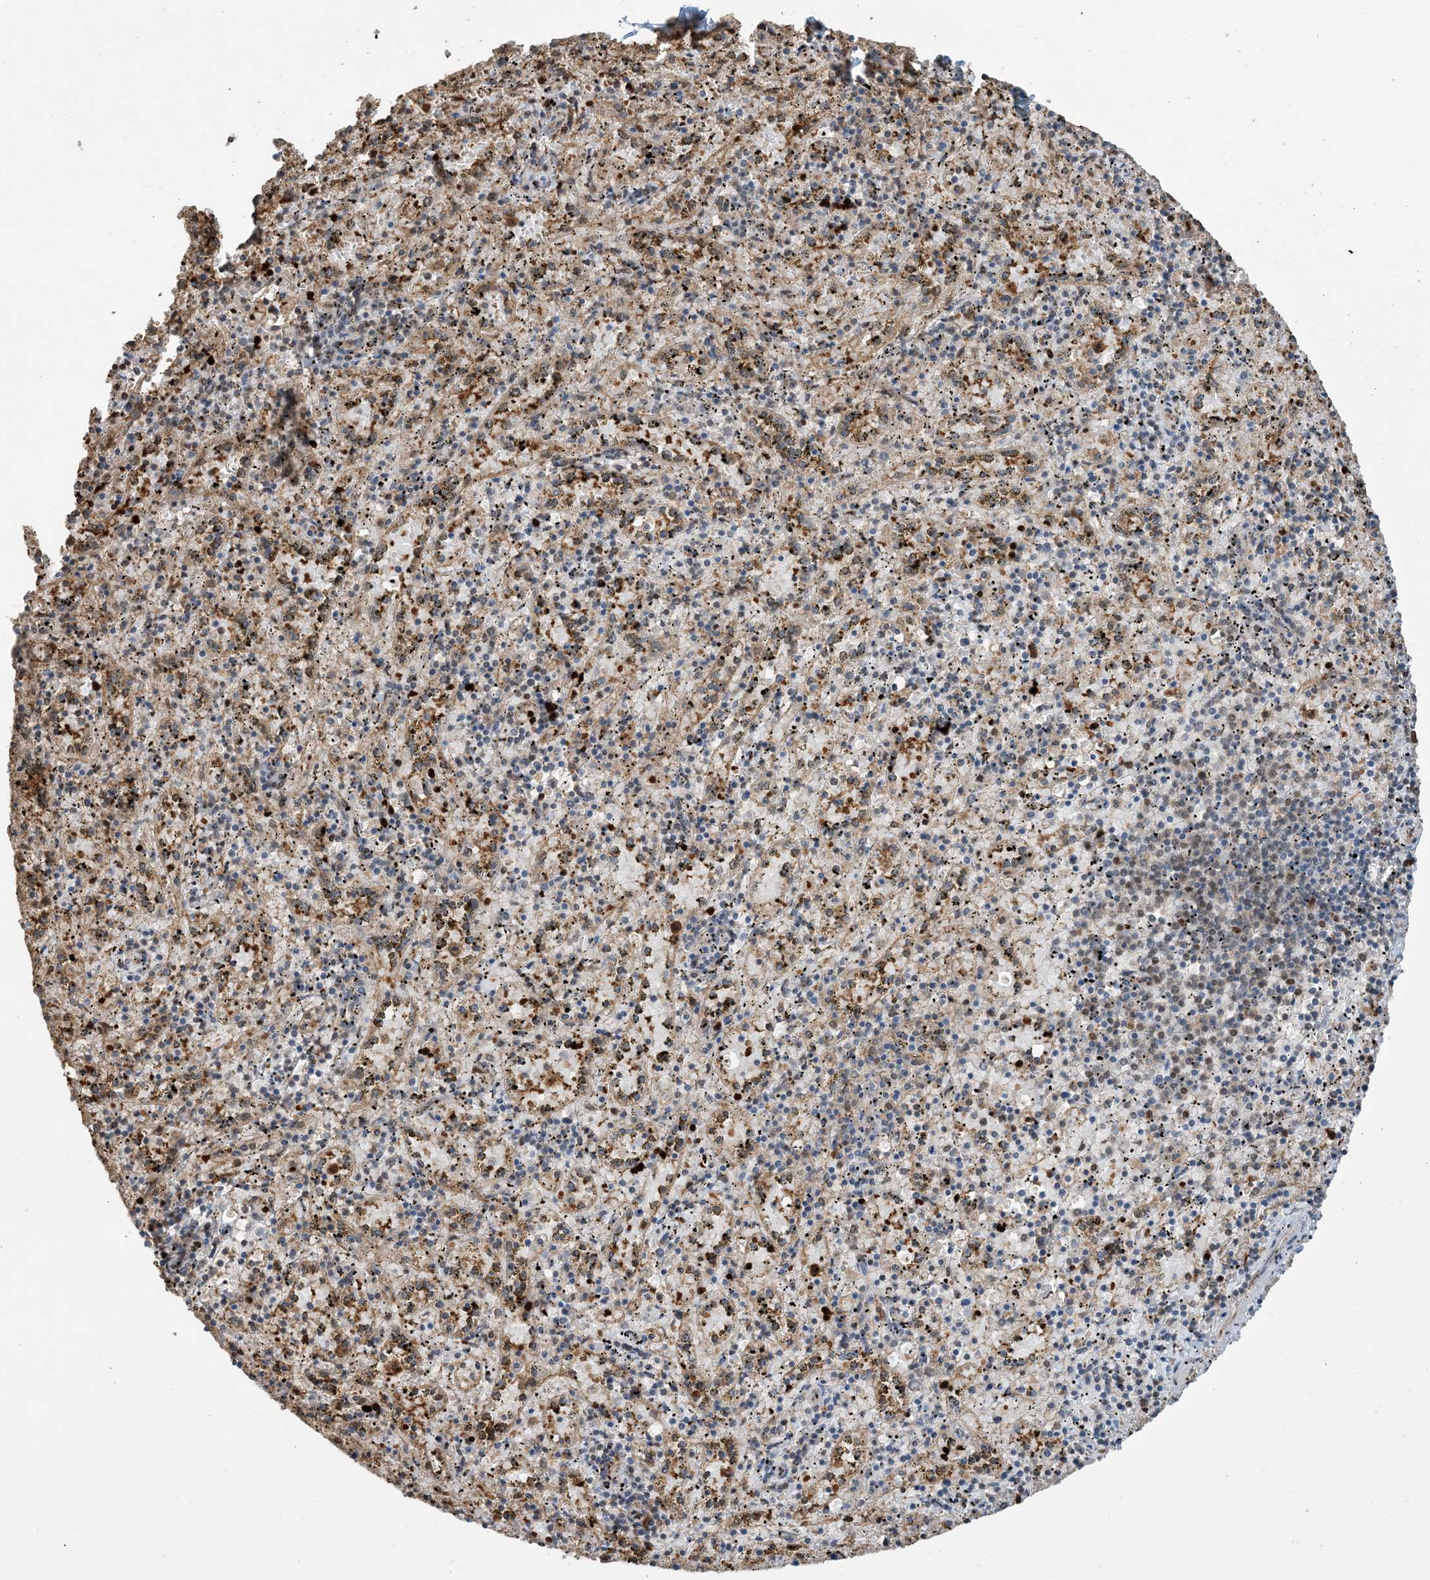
{"staining": {"intensity": "moderate", "quantity": "25%-75%", "location": "cytoplasmic/membranous,nuclear"}, "tissue": "spleen", "cell_type": "Cells in red pulp", "image_type": "normal", "snomed": [{"axis": "morphology", "description": "Normal tissue, NOS"}, {"axis": "topography", "description": "Spleen"}], "caption": "The micrograph exhibits a brown stain indicating the presence of a protein in the cytoplasmic/membranous,nuclear of cells in red pulp in spleen. (Brightfield microscopy of DAB IHC at high magnification).", "gene": "HSPA1A", "patient": {"sex": "male", "age": 11}}